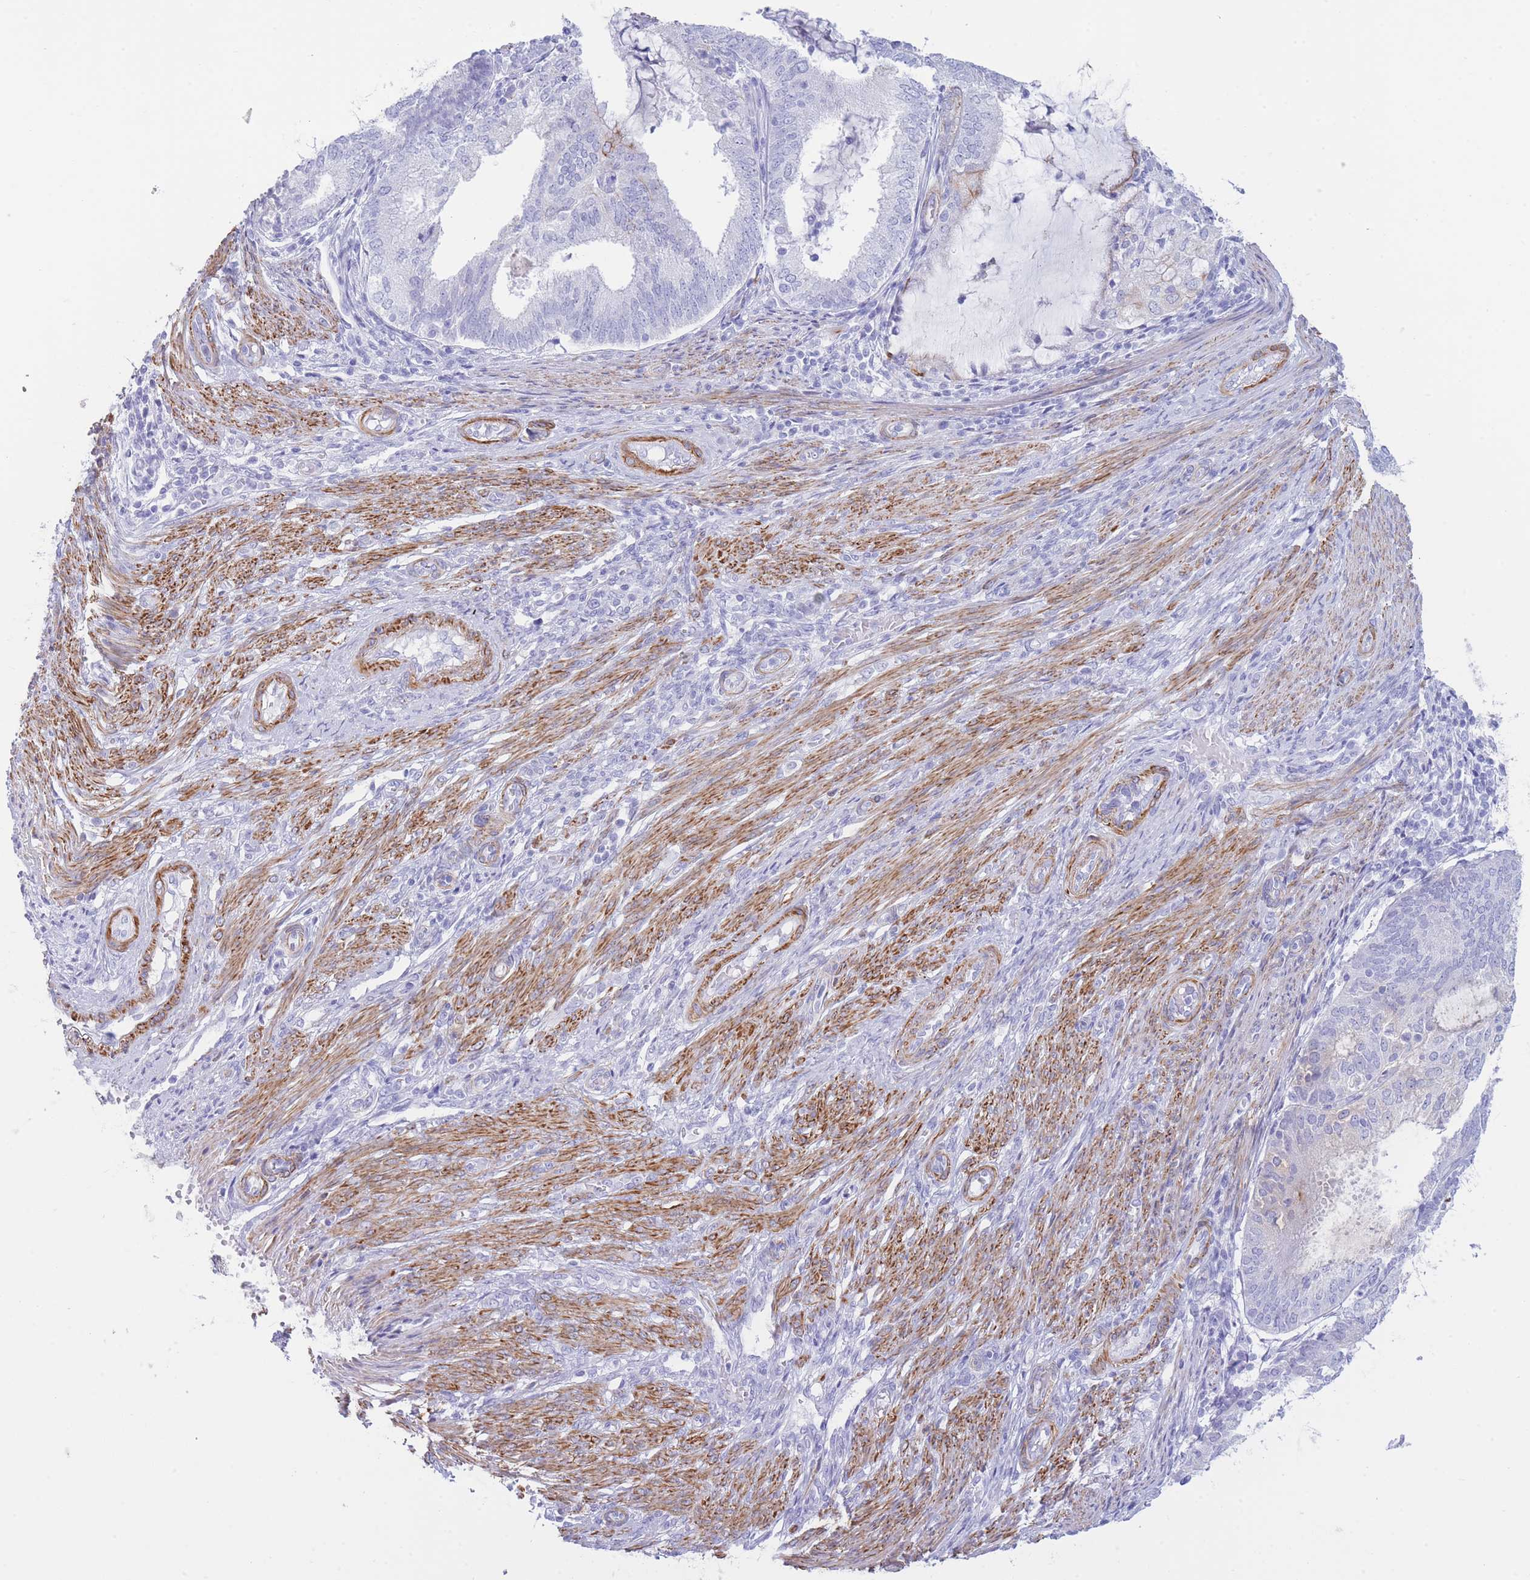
{"staining": {"intensity": "negative", "quantity": "none", "location": "none"}, "tissue": "endometrial cancer", "cell_type": "Tumor cells", "image_type": "cancer", "snomed": [{"axis": "morphology", "description": "Adenocarcinoma, NOS"}, {"axis": "topography", "description": "Endometrium"}], "caption": "This is an immunohistochemistry photomicrograph of human endometrial cancer (adenocarcinoma). There is no staining in tumor cells.", "gene": "VWA8", "patient": {"sex": "female", "age": 81}}